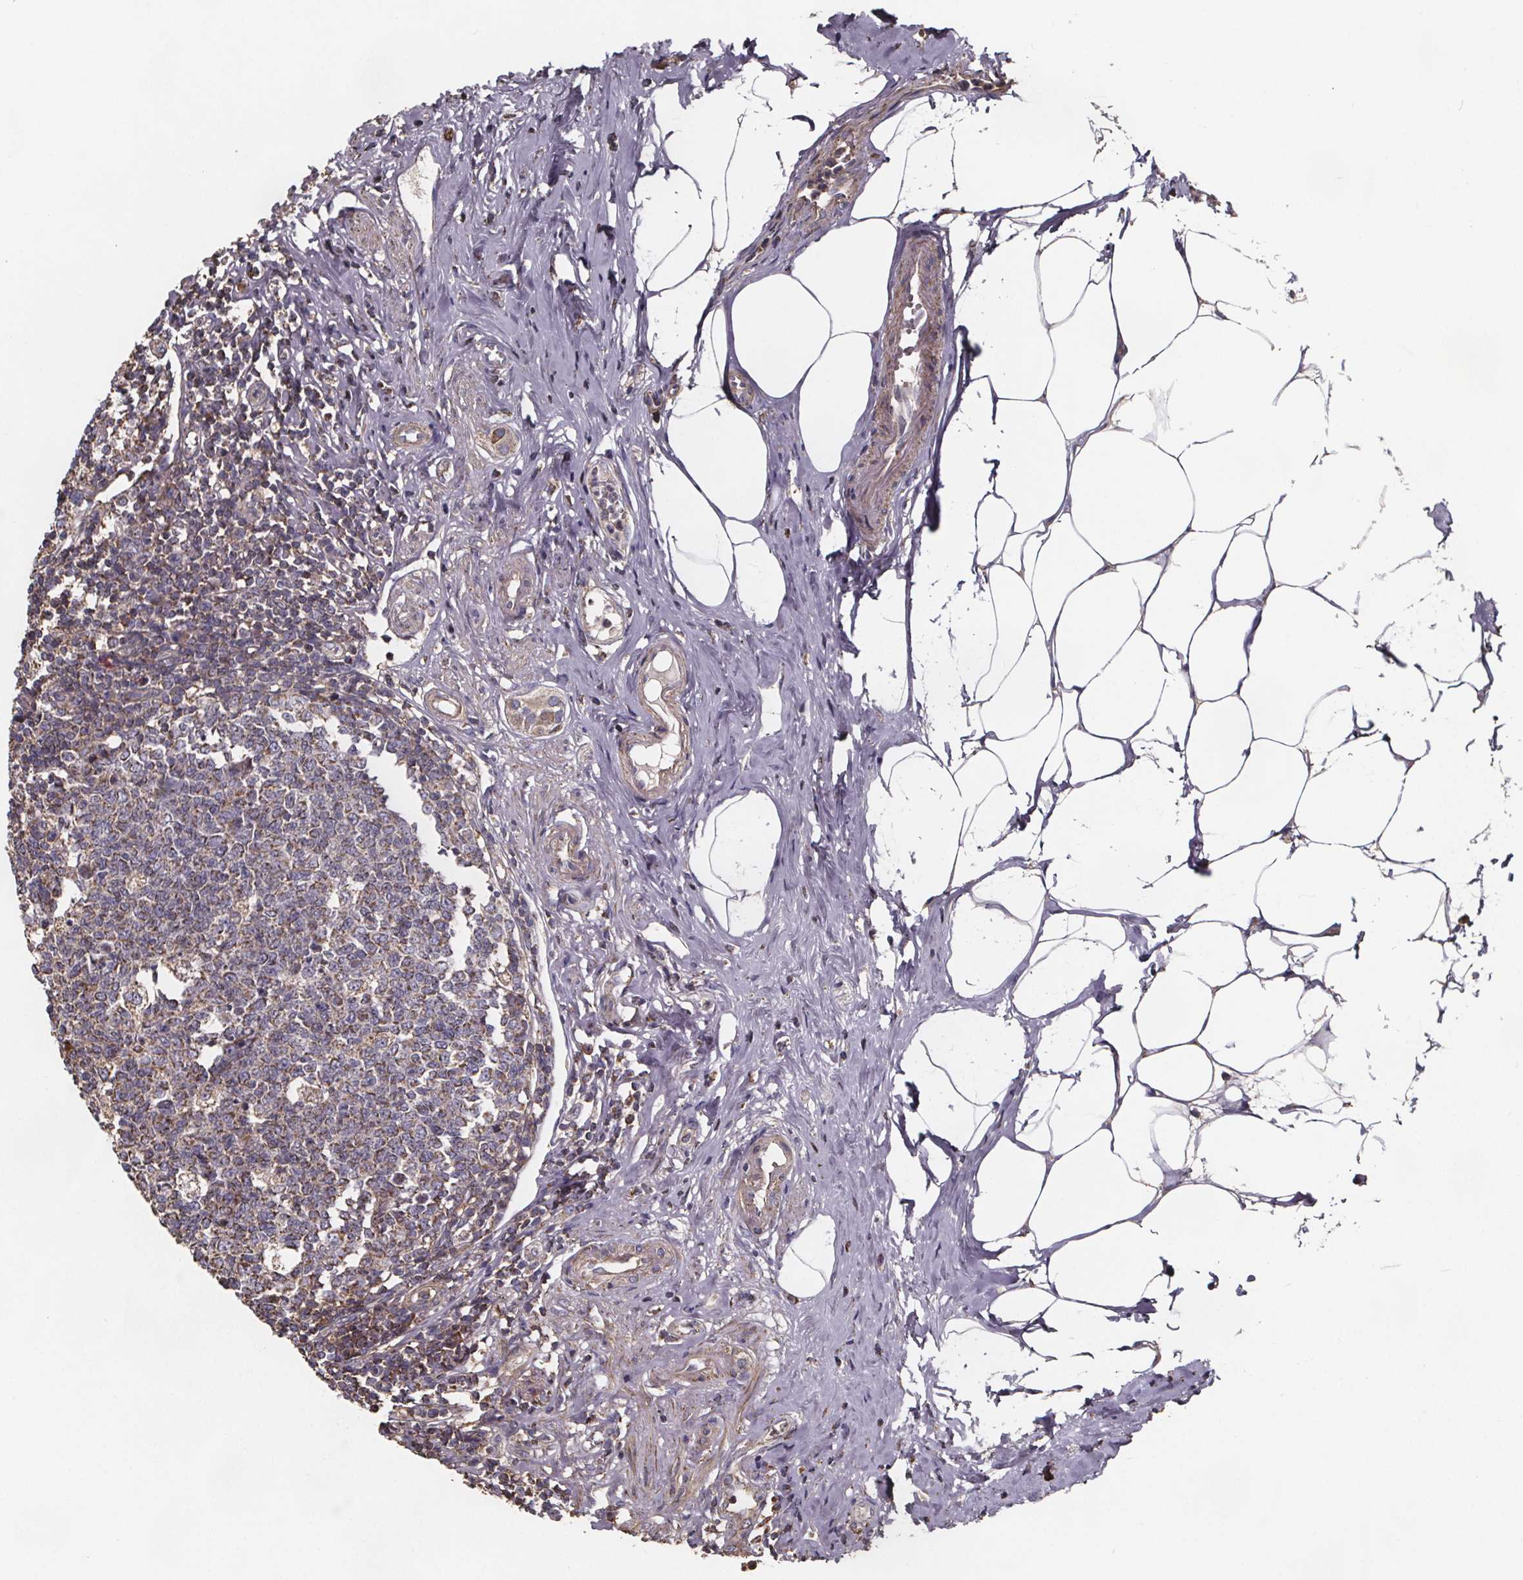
{"staining": {"intensity": "moderate", "quantity": ">75%", "location": "cytoplasmic/membranous"}, "tissue": "appendix", "cell_type": "Glandular cells", "image_type": "normal", "snomed": [{"axis": "morphology", "description": "Normal tissue, NOS"}, {"axis": "morphology", "description": "Carcinoma, endometroid"}, {"axis": "topography", "description": "Appendix"}, {"axis": "topography", "description": "Colon"}], "caption": "Immunohistochemistry (DAB) staining of normal appendix exhibits moderate cytoplasmic/membranous protein positivity in about >75% of glandular cells.", "gene": "SLC35D2", "patient": {"sex": "female", "age": 60}}